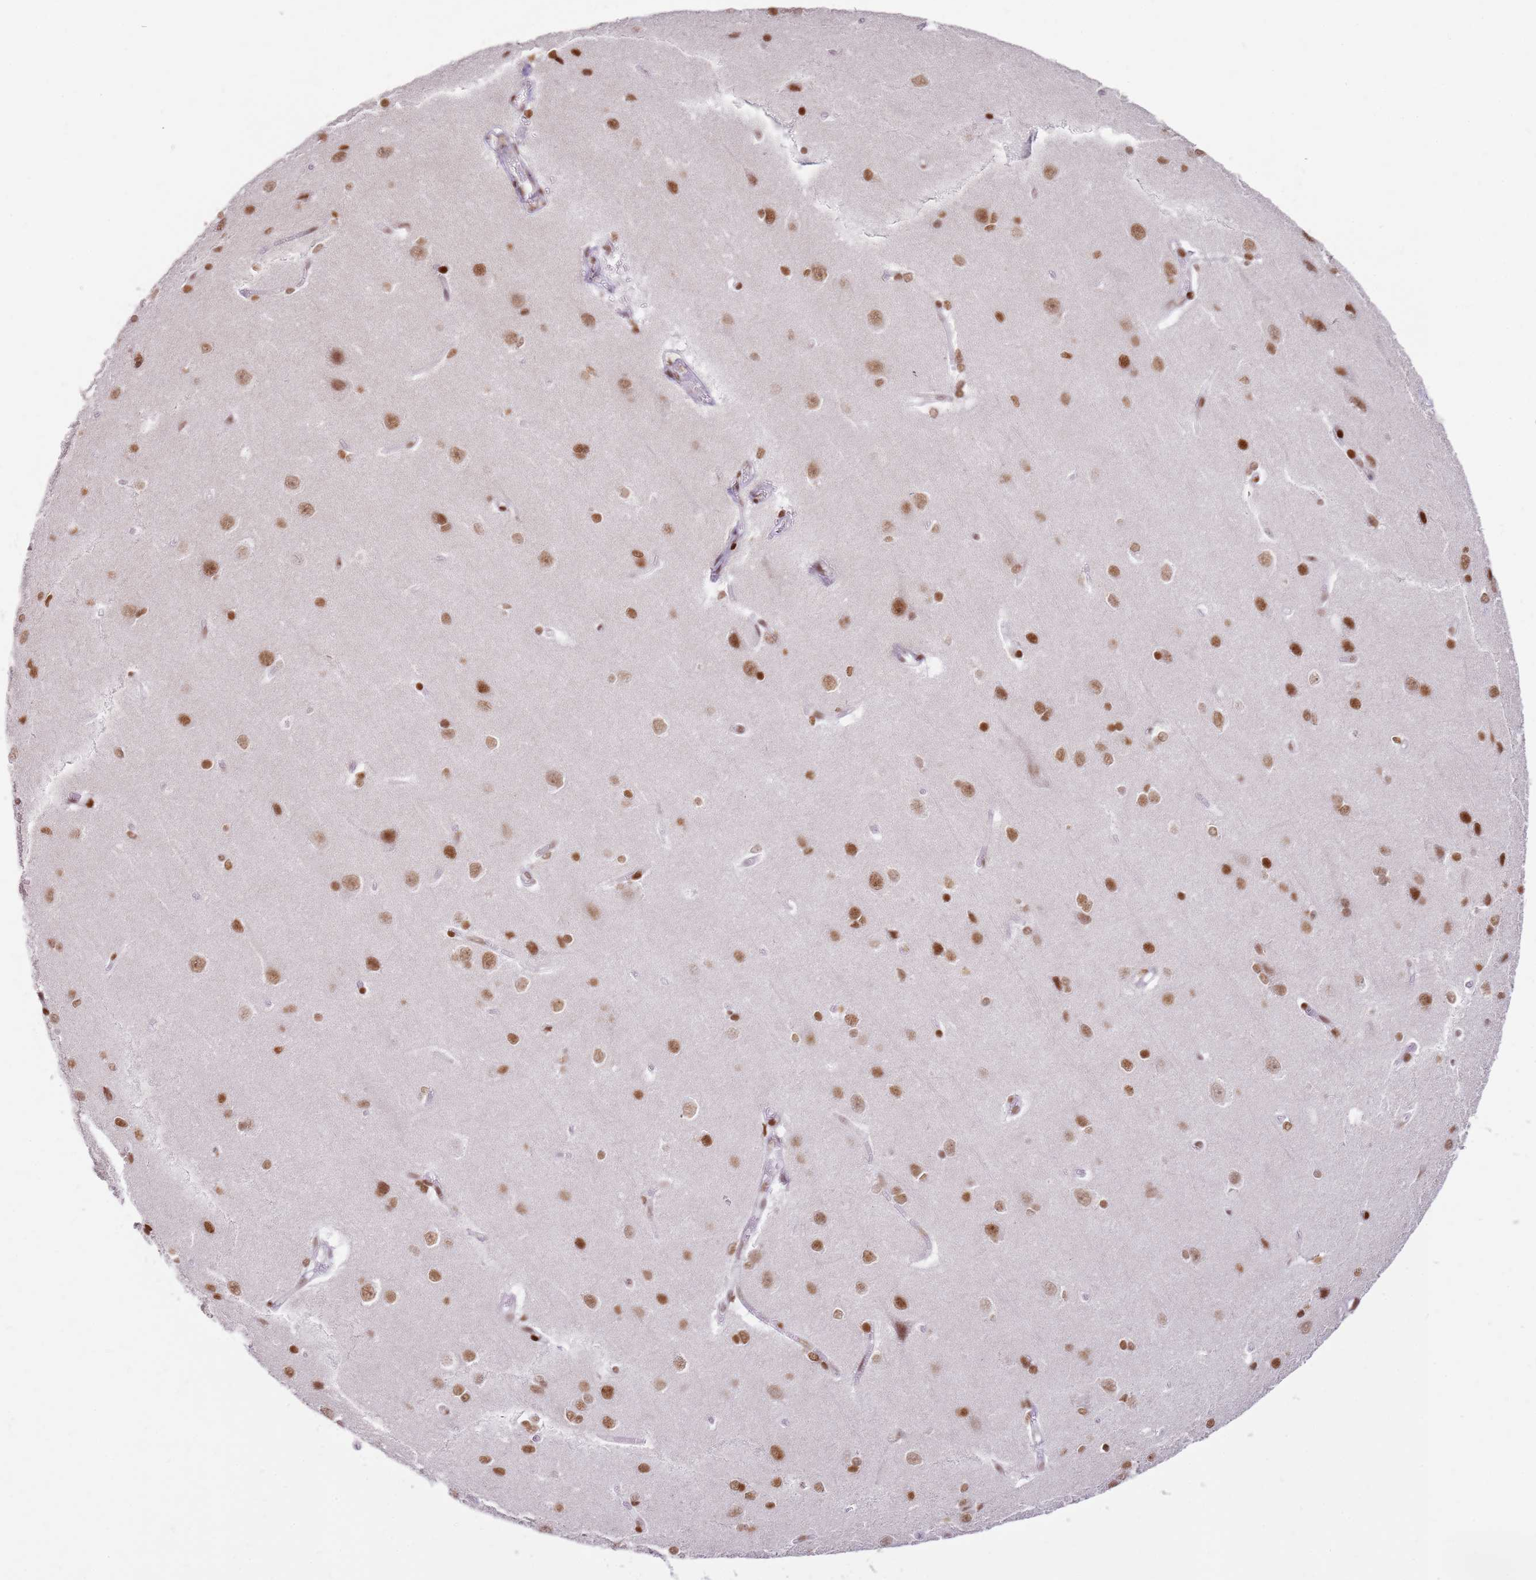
{"staining": {"intensity": "strong", "quantity": "25%-75%", "location": "nuclear"}, "tissue": "cerebral cortex", "cell_type": "Endothelial cells", "image_type": "normal", "snomed": [{"axis": "morphology", "description": "Normal tissue, NOS"}, {"axis": "topography", "description": "Cerebral cortex"}], "caption": "Immunohistochemical staining of unremarkable cerebral cortex exhibits high levels of strong nuclear positivity in about 25%-75% of endothelial cells. (DAB IHC, brown staining for protein, blue staining for nuclei).", "gene": "PHC2", "patient": {"sex": "male", "age": 37}}